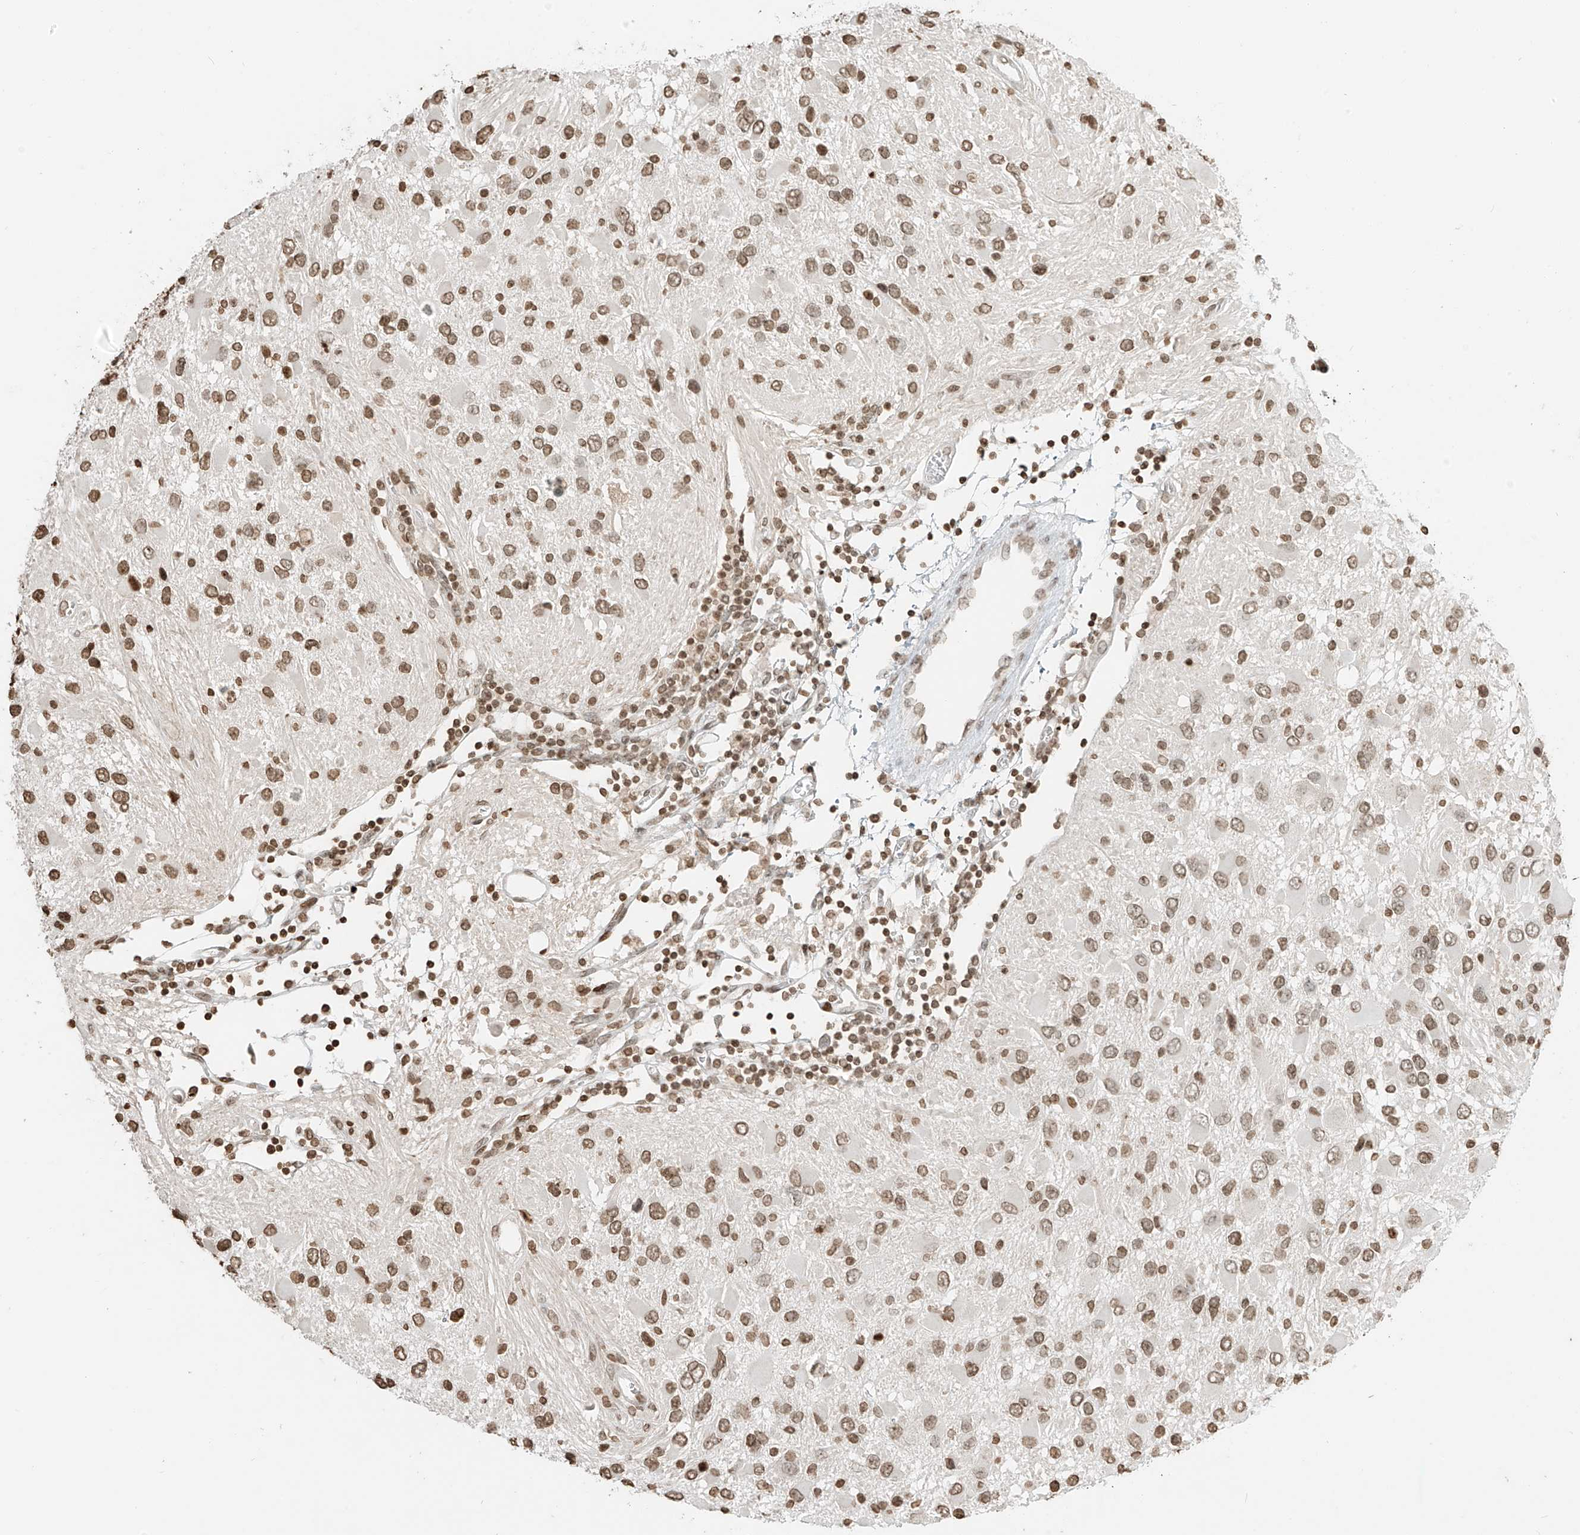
{"staining": {"intensity": "moderate", "quantity": ">75%", "location": "nuclear"}, "tissue": "glioma", "cell_type": "Tumor cells", "image_type": "cancer", "snomed": [{"axis": "morphology", "description": "Glioma, malignant, High grade"}, {"axis": "topography", "description": "Brain"}], "caption": "This is a photomicrograph of immunohistochemistry staining of malignant glioma (high-grade), which shows moderate expression in the nuclear of tumor cells.", "gene": "C17orf58", "patient": {"sex": "male", "age": 53}}